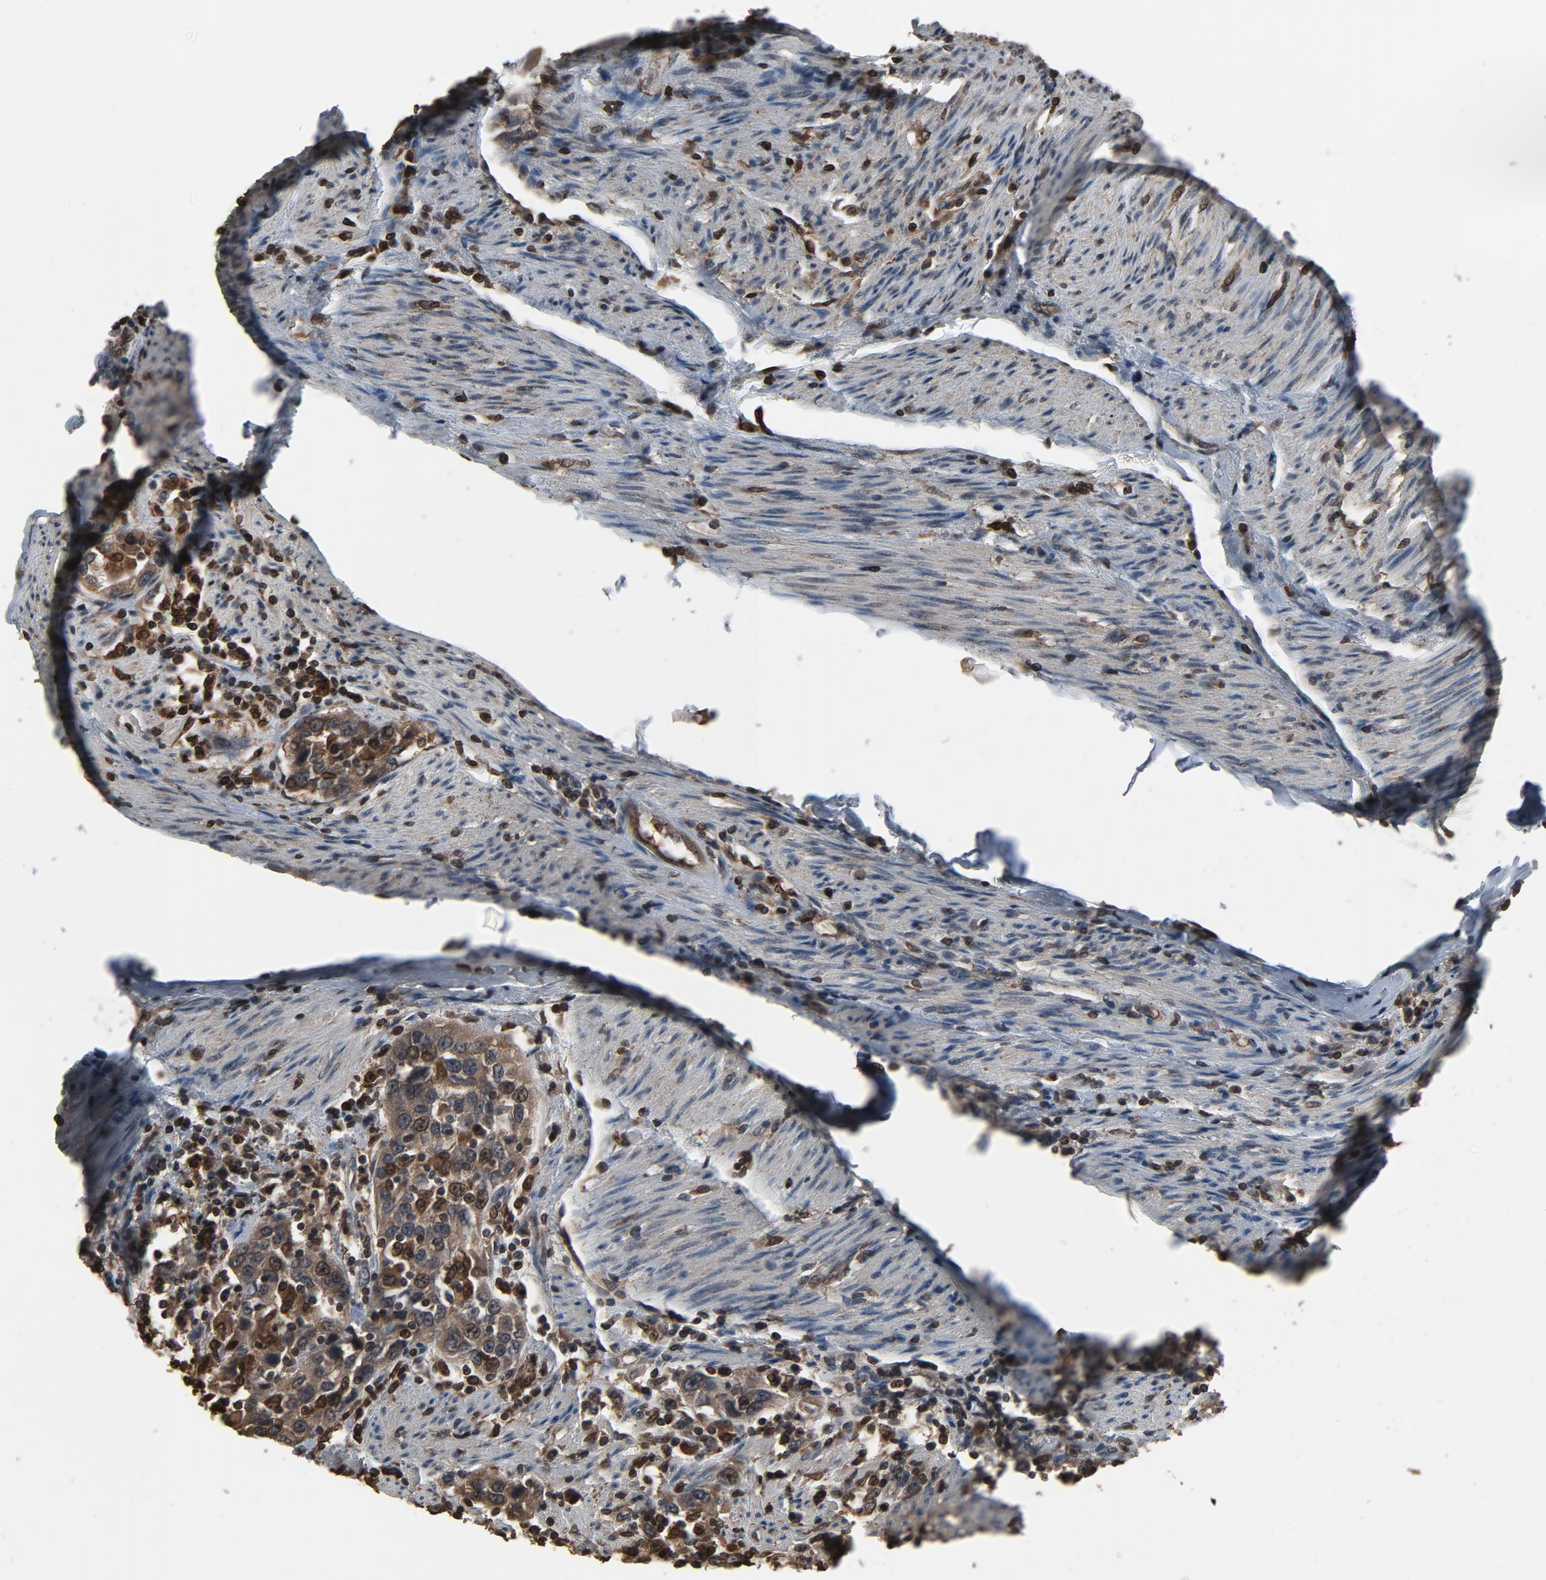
{"staining": {"intensity": "moderate", "quantity": "<25%", "location": "cytoplasmic/membranous,nuclear"}, "tissue": "urothelial cancer", "cell_type": "Tumor cells", "image_type": "cancer", "snomed": [{"axis": "morphology", "description": "Urothelial carcinoma, High grade"}, {"axis": "topography", "description": "Urinary bladder"}], "caption": "Urothelial cancer tissue demonstrates moderate cytoplasmic/membranous and nuclear positivity in about <25% of tumor cells Using DAB (brown) and hematoxylin (blue) stains, captured at high magnification using brightfield microscopy.", "gene": "UBE2D1", "patient": {"sex": "female", "age": 80}}